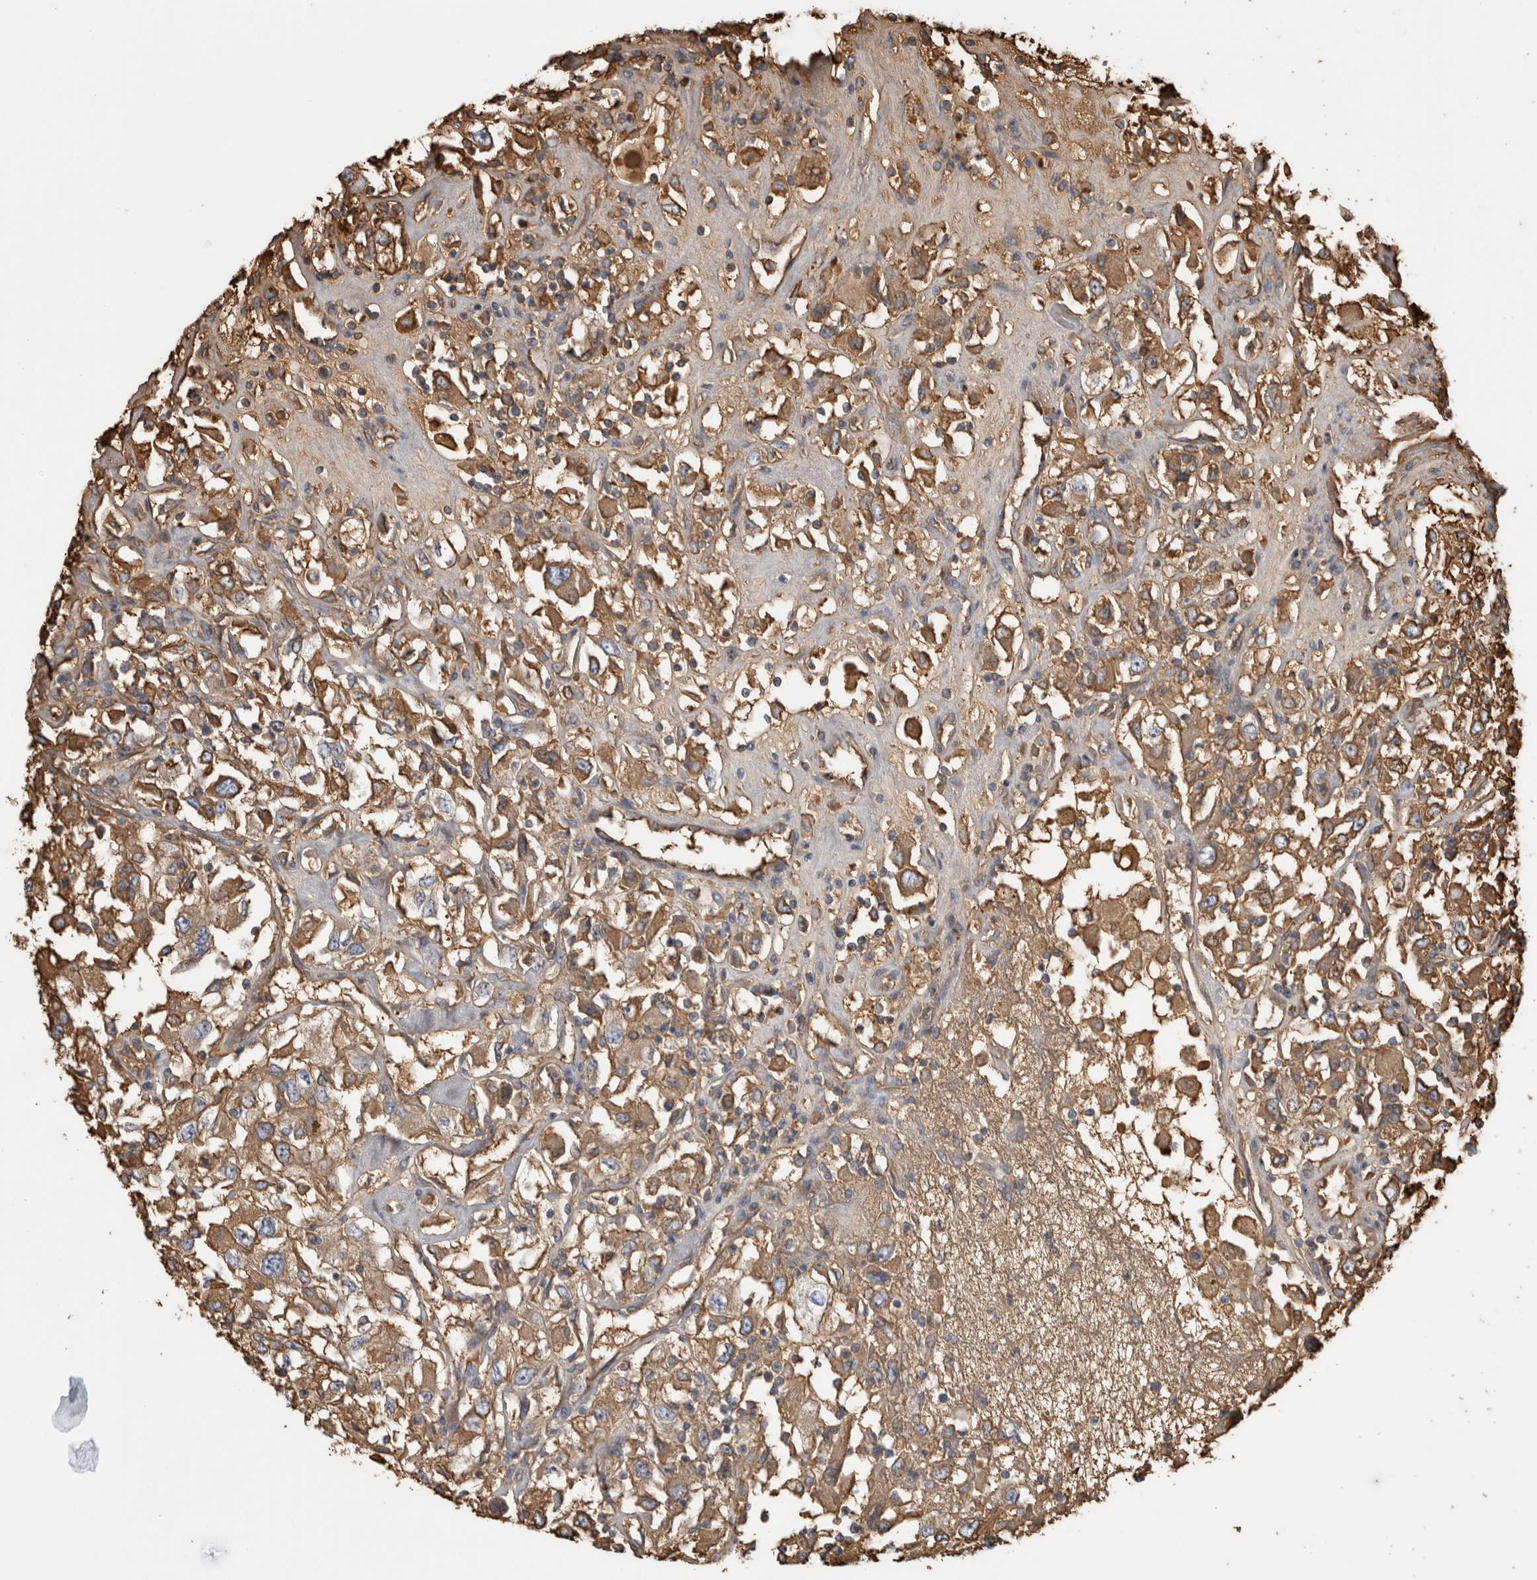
{"staining": {"intensity": "moderate", "quantity": ">75%", "location": "cytoplasmic/membranous"}, "tissue": "renal cancer", "cell_type": "Tumor cells", "image_type": "cancer", "snomed": [{"axis": "morphology", "description": "Adenocarcinoma, NOS"}, {"axis": "topography", "description": "Kidney"}], "caption": "Immunohistochemical staining of renal cancer (adenocarcinoma) exhibits moderate cytoplasmic/membranous protein positivity in approximately >75% of tumor cells.", "gene": "TBCE", "patient": {"sex": "female", "age": 52}}